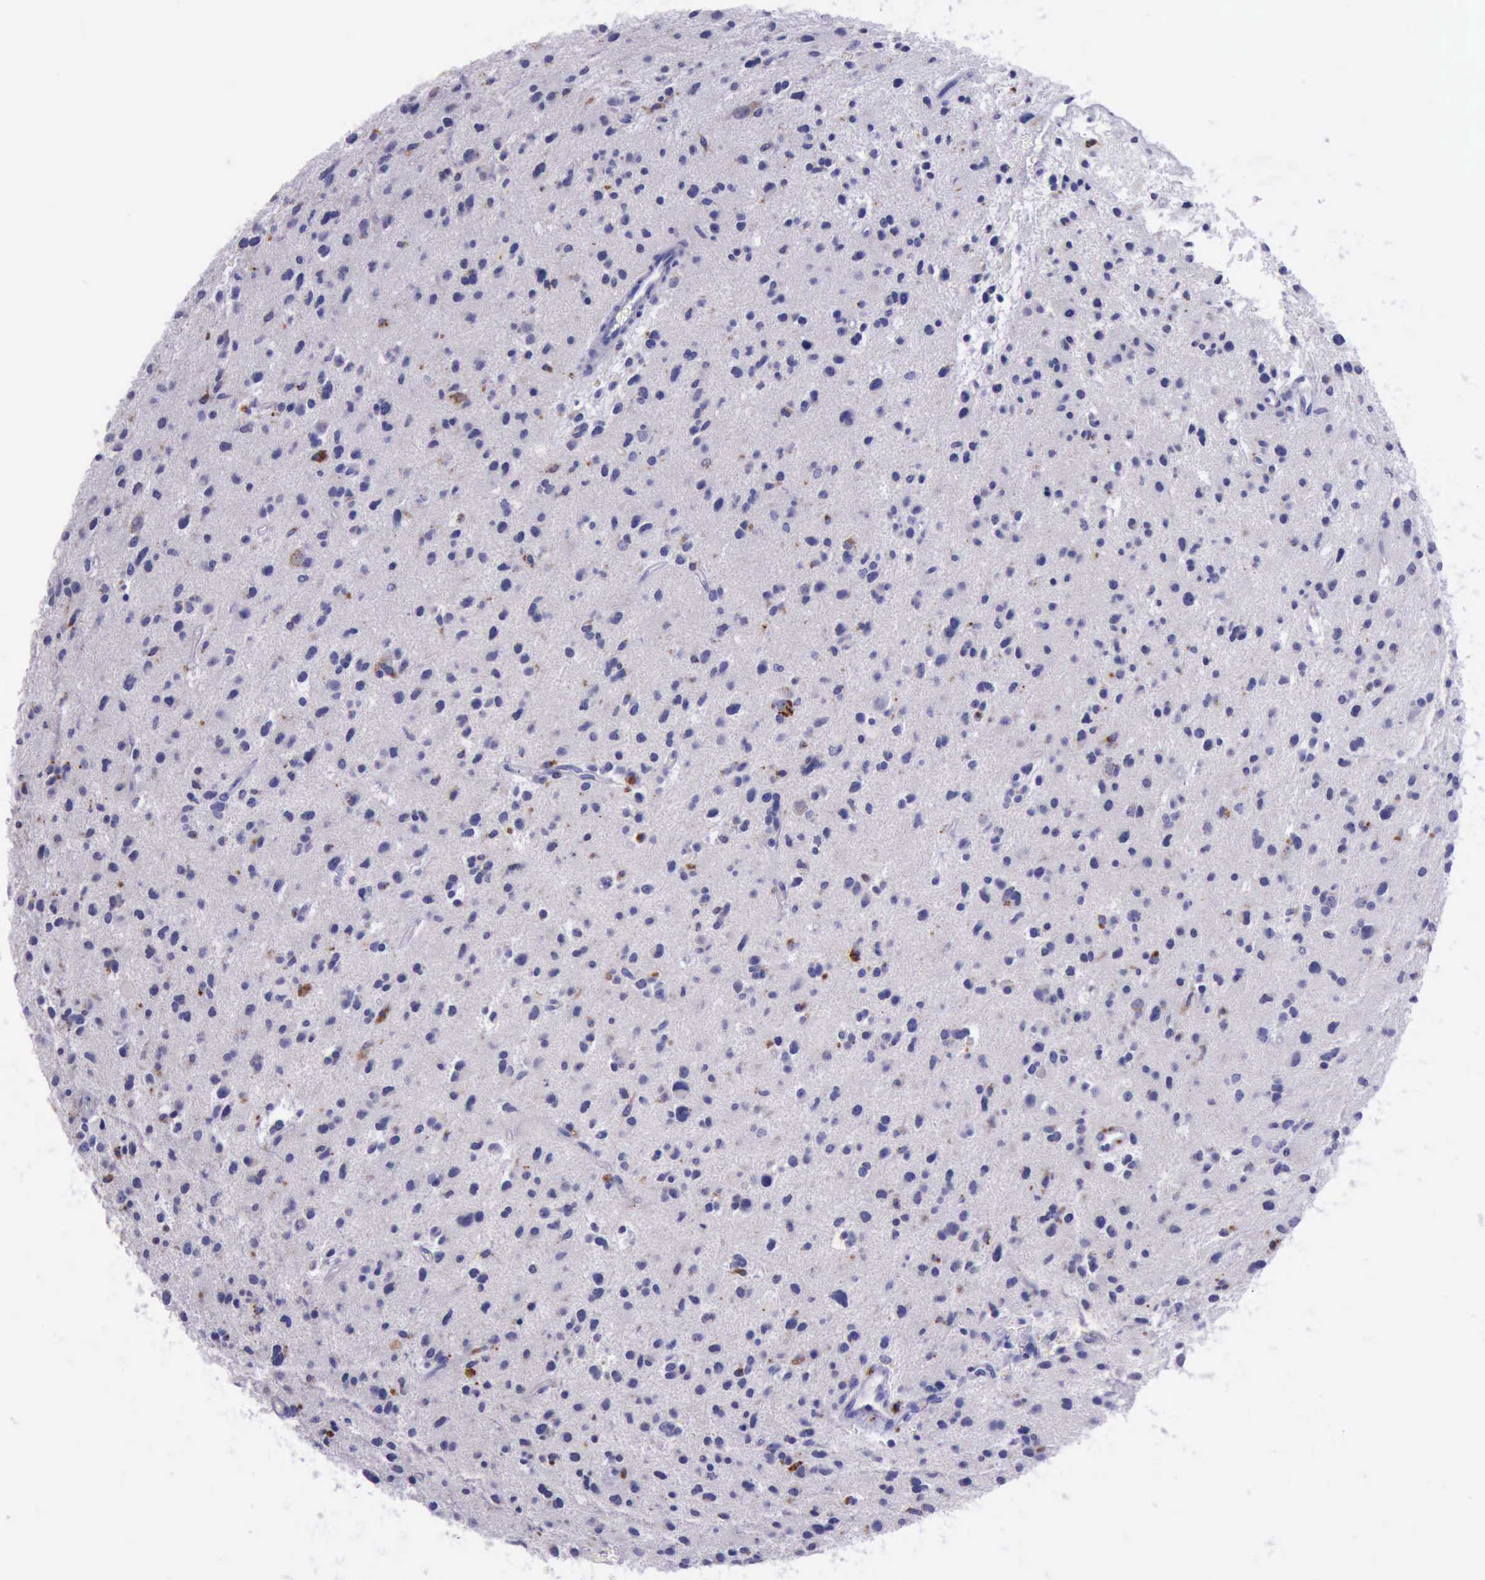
{"staining": {"intensity": "weak", "quantity": "<25%", "location": "cytoplasmic/membranous"}, "tissue": "glioma", "cell_type": "Tumor cells", "image_type": "cancer", "snomed": [{"axis": "morphology", "description": "Glioma, malignant, Low grade"}, {"axis": "topography", "description": "Brain"}], "caption": "Immunohistochemistry (IHC) of human low-grade glioma (malignant) demonstrates no expression in tumor cells. The staining is performed using DAB (3,3'-diaminobenzidine) brown chromogen with nuclei counter-stained in using hematoxylin.", "gene": "GLA", "patient": {"sex": "female", "age": 46}}